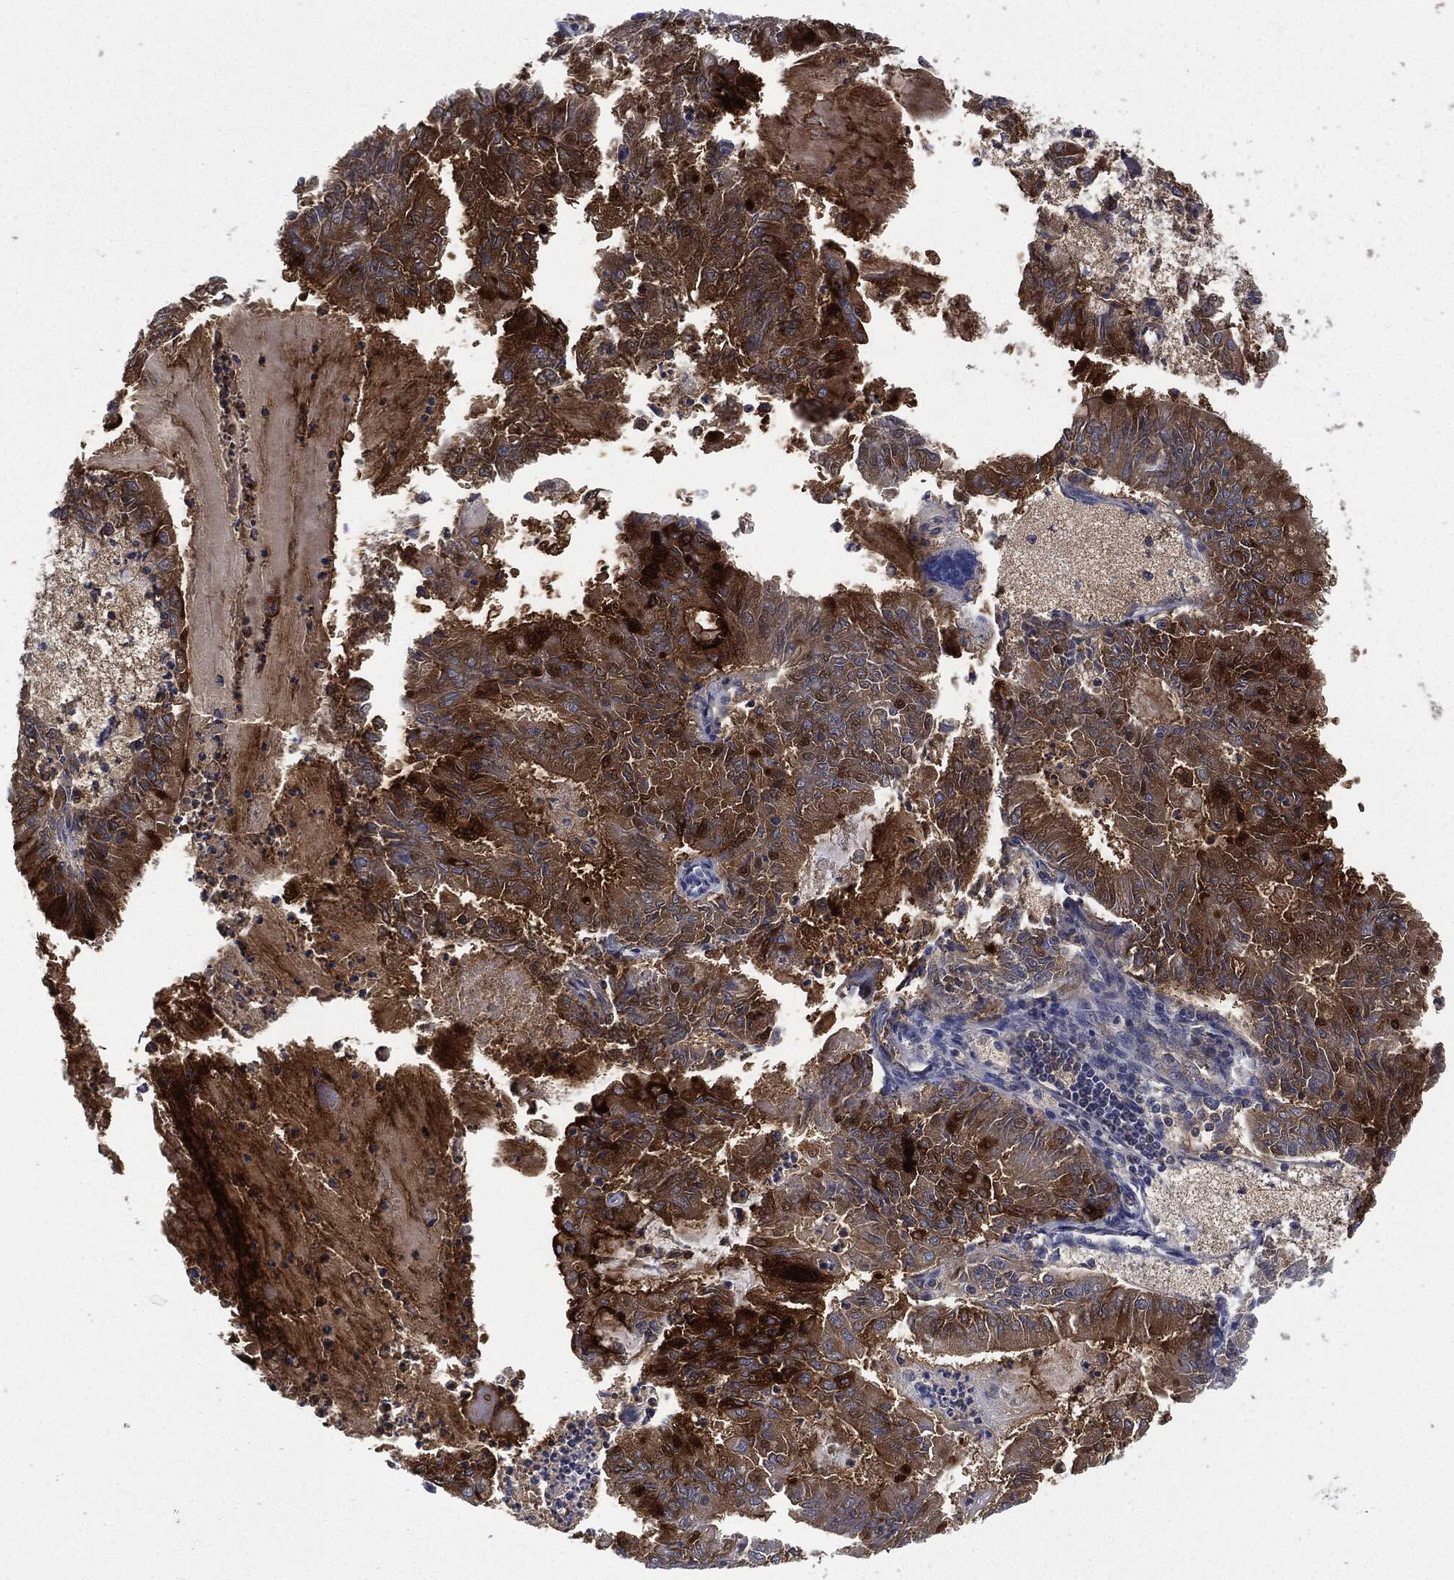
{"staining": {"intensity": "moderate", "quantity": "25%-75%", "location": "cytoplasmic/membranous"}, "tissue": "endometrial cancer", "cell_type": "Tumor cells", "image_type": "cancer", "snomed": [{"axis": "morphology", "description": "Adenocarcinoma, NOS"}, {"axis": "topography", "description": "Endometrium"}], "caption": "Human endometrial cancer (adenocarcinoma) stained for a protein (brown) demonstrates moderate cytoplasmic/membranous positive expression in about 25%-75% of tumor cells.", "gene": "MUC16", "patient": {"sex": "female", "age": 57}}